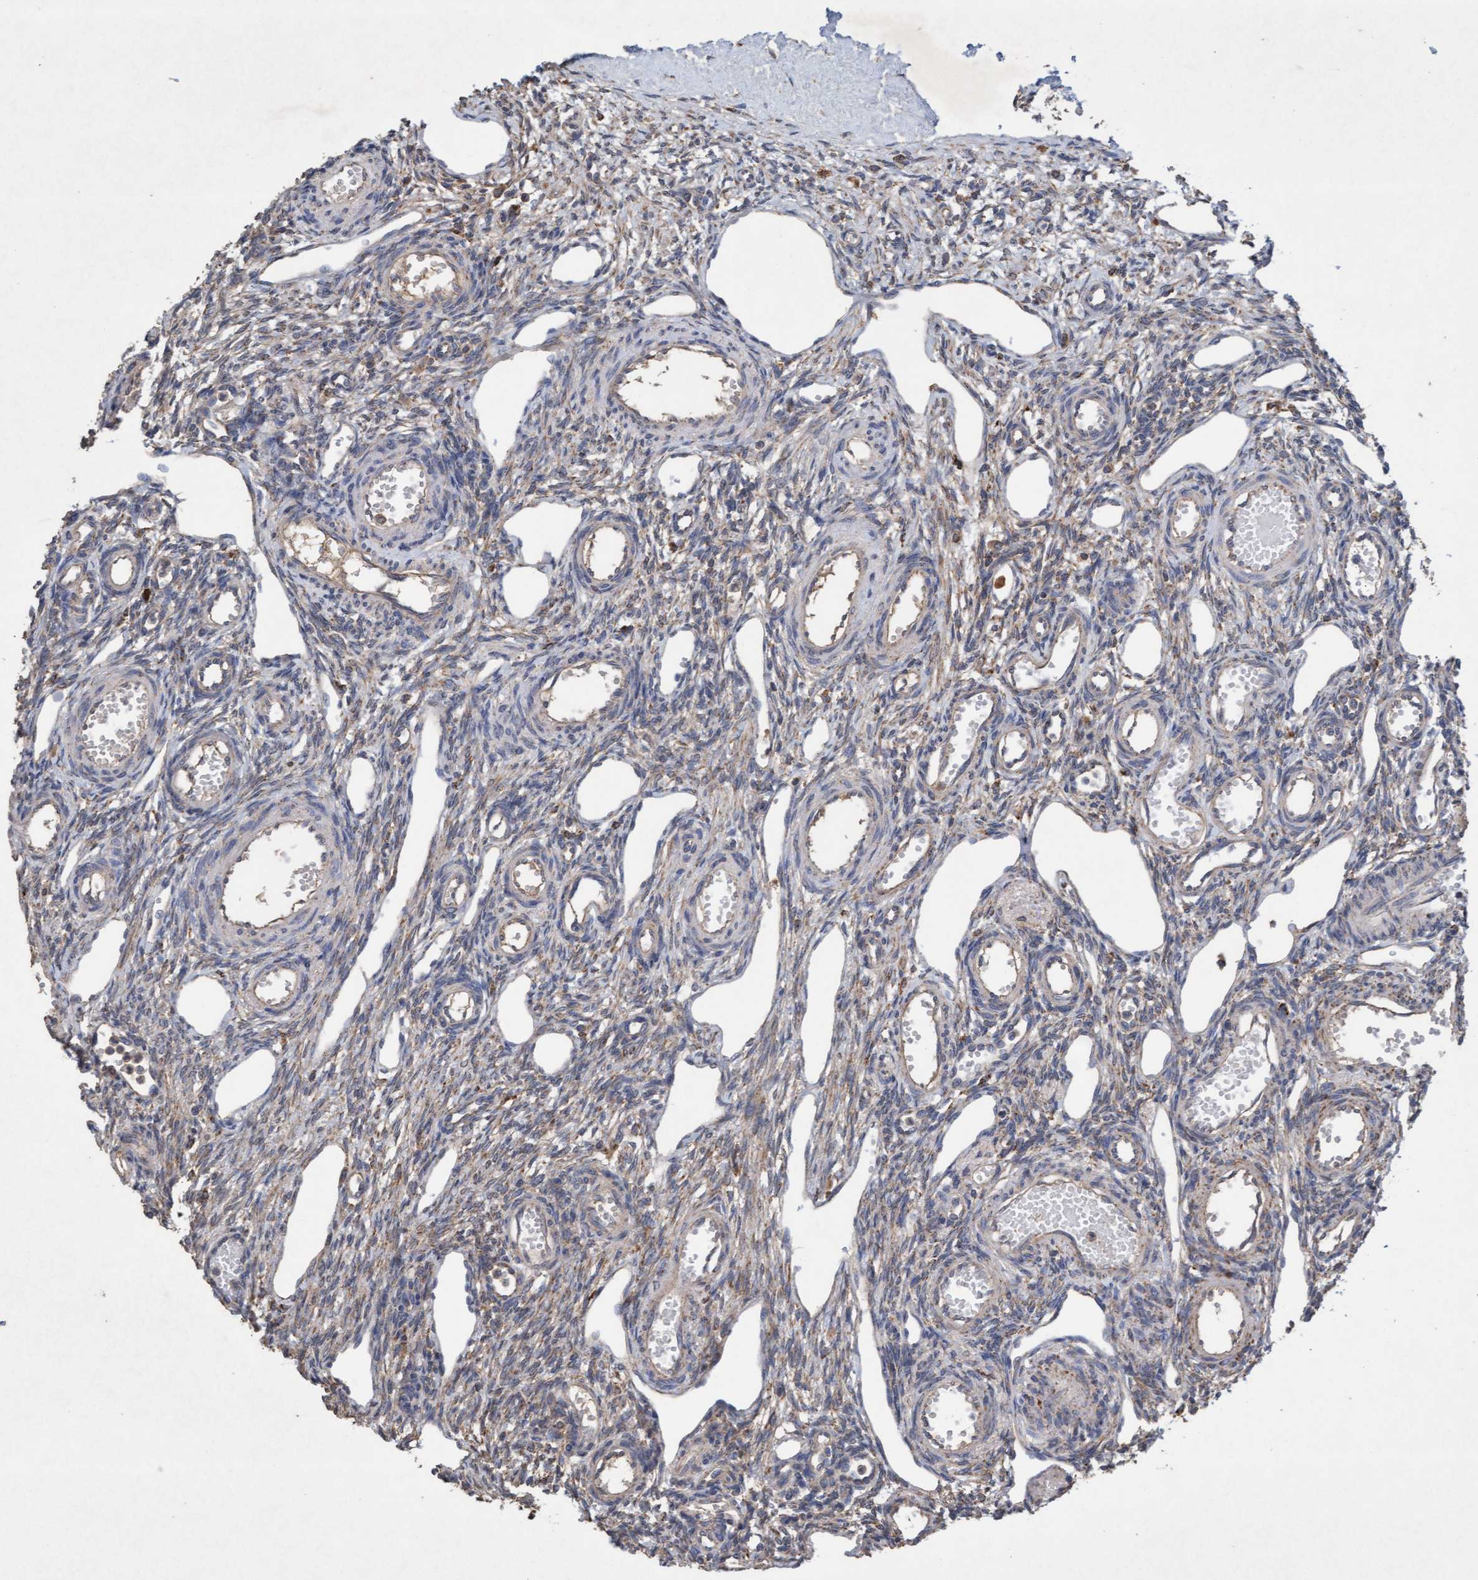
{"staining": {"intensity": "weak", "quantity": ">75%", "location": "cytoplasmic/membranous"}, "tissue": "ovary", "cell_type": "Ovarian stroma cells", "image_type": "normal", "snomed": [{"axis": "morphology", "description": "Normal tissue, NOS"}, {"axis": "topography", "description": "Ovary"}], "caption": "The image displays immunohistochemical staining of unremarkable ovary. There is weak cytoplasmic/membranous expression is present in about >75% of ovarian stroma cells.", "gene": "ATPAF2", "patient": {"sex": "female", "age": 33}}